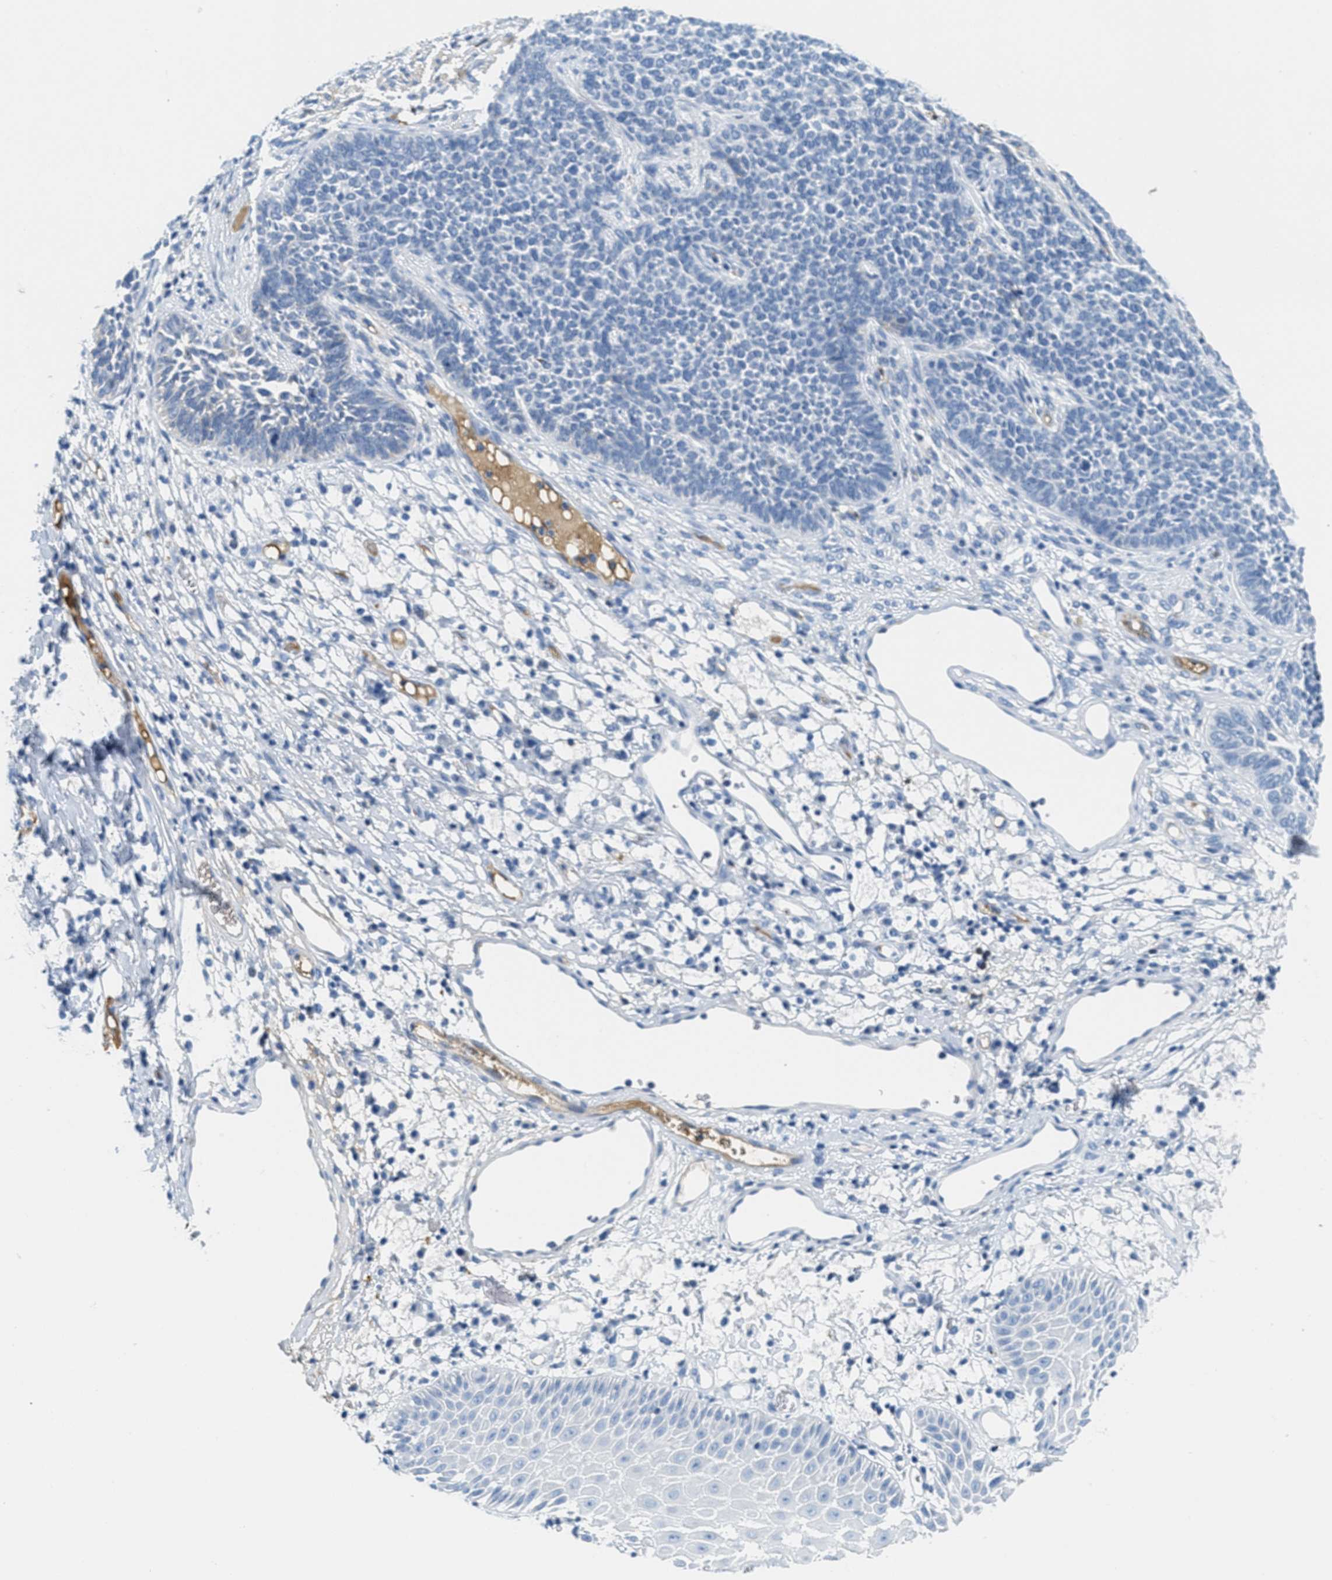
{"staining": {"intensity": "negative", "quantity": "none", "location": "none"}, "tissue": "skin cancer", "cell_type": "Tumor cells", "image_type": "cancer", "snomed": [{"axis": "morphology", "description": "Basal cell carcinoma"}, {"axis": "topography", "description": "Skin"}], "caption": "Tumor cells are negative for protein expression in human skin cancer.", "gene": "SERPINA1", "patient": {"sex": "female", "age": 84}}